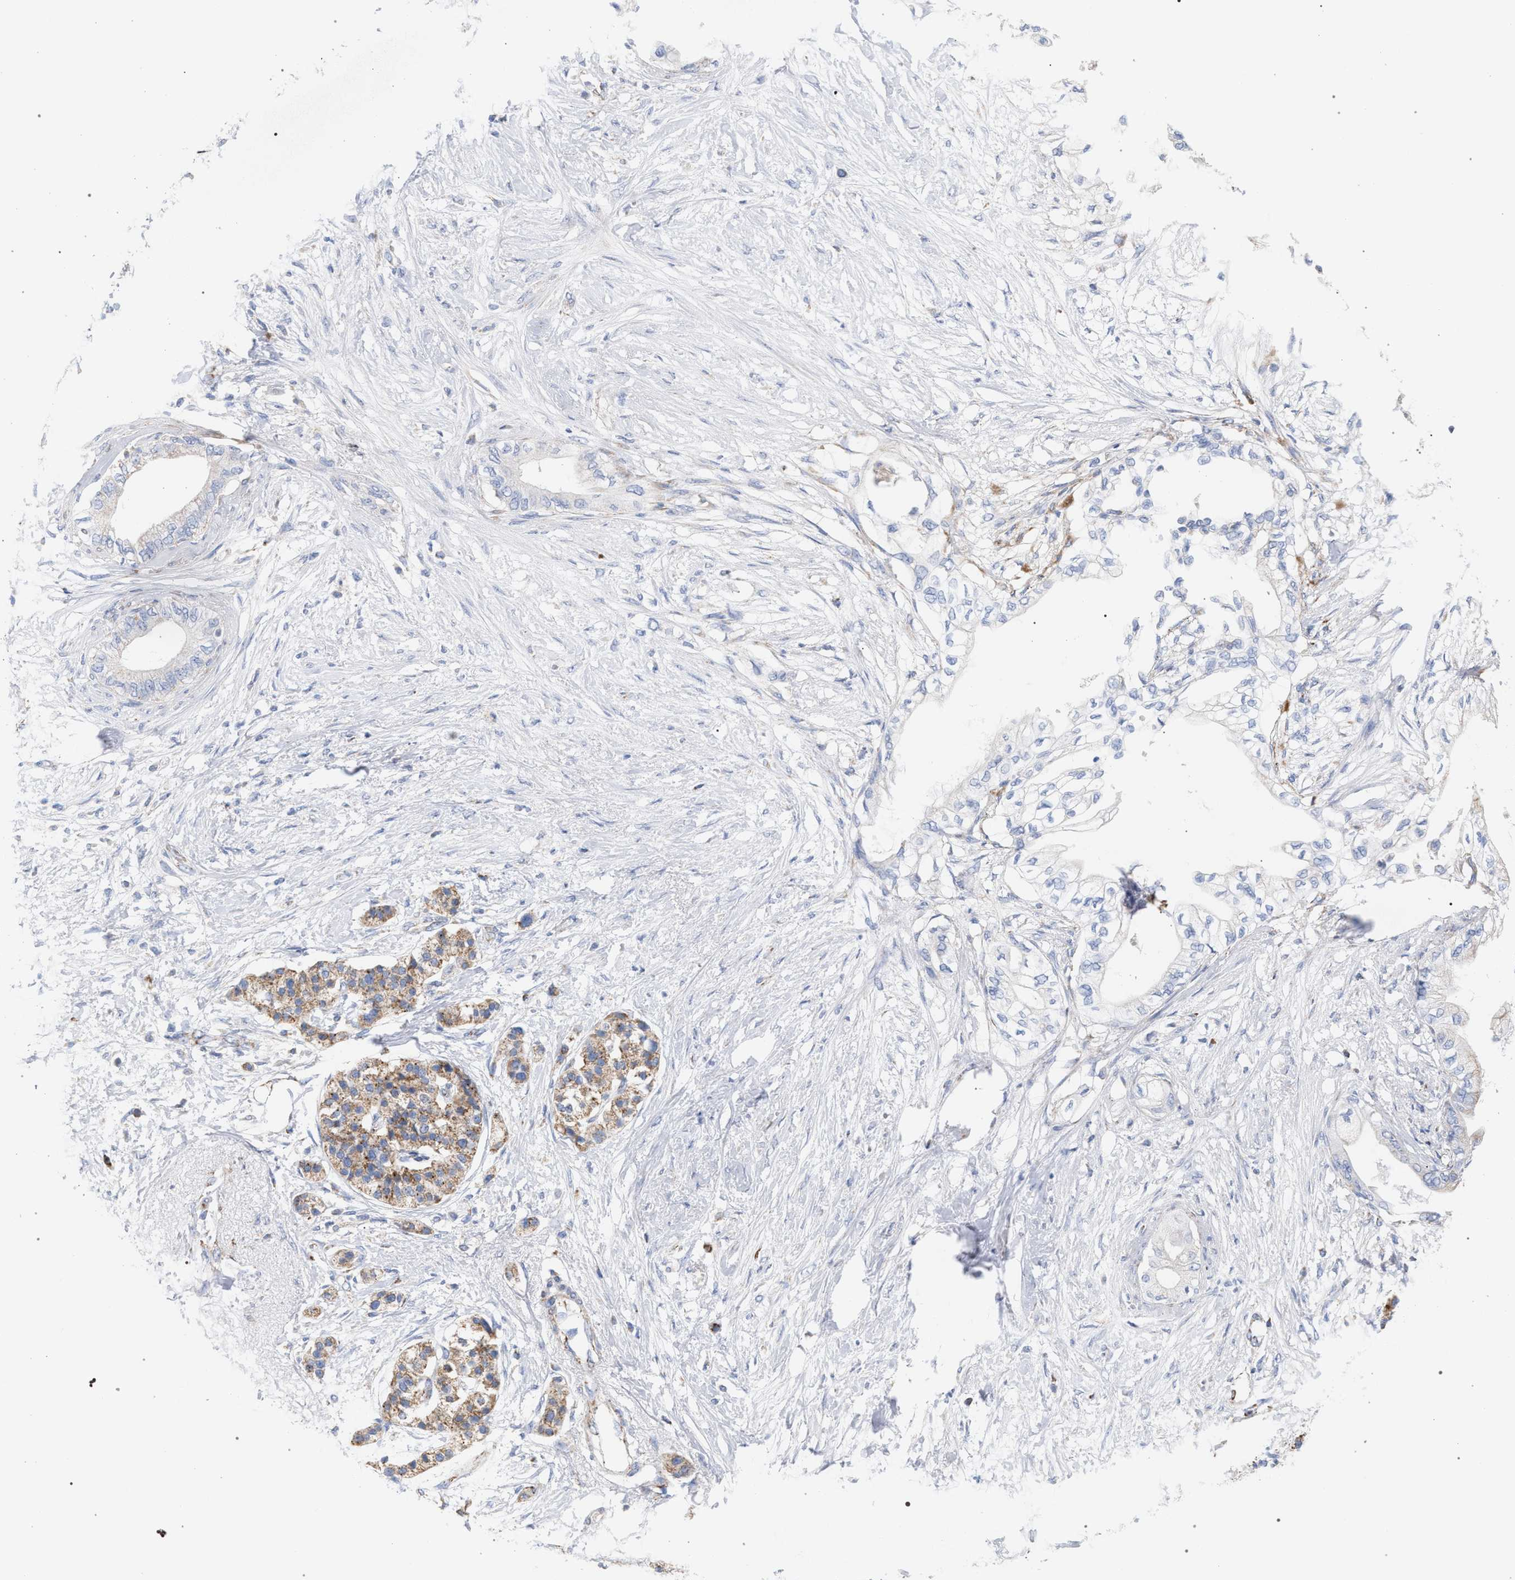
{"staining": {"intensity": "negative", "quantity": "none", "location": "none"}, "tissue": "pancreatic cancer", "cell_type": "Tumor cells", "image_type": "cancer", "snomed": [{"axis": "morphology", "description": "Normal tissue, NOS"}, {"axis": "morphology", "description": "Adenocarcinoma, NOS"}, {"axis": "topography", "description": "Pancreas"}, {"axis": "topography", "description": "Duodenum"}], "caption": "Immunohistochemistry image of neoplastic tissue: pancreatic cancer (adenocarcinoma) stained with DAB displays no significant protein expression in tumor cells.", "gene": "ECI2", "patient": {"sex": "female", "age": 60}}